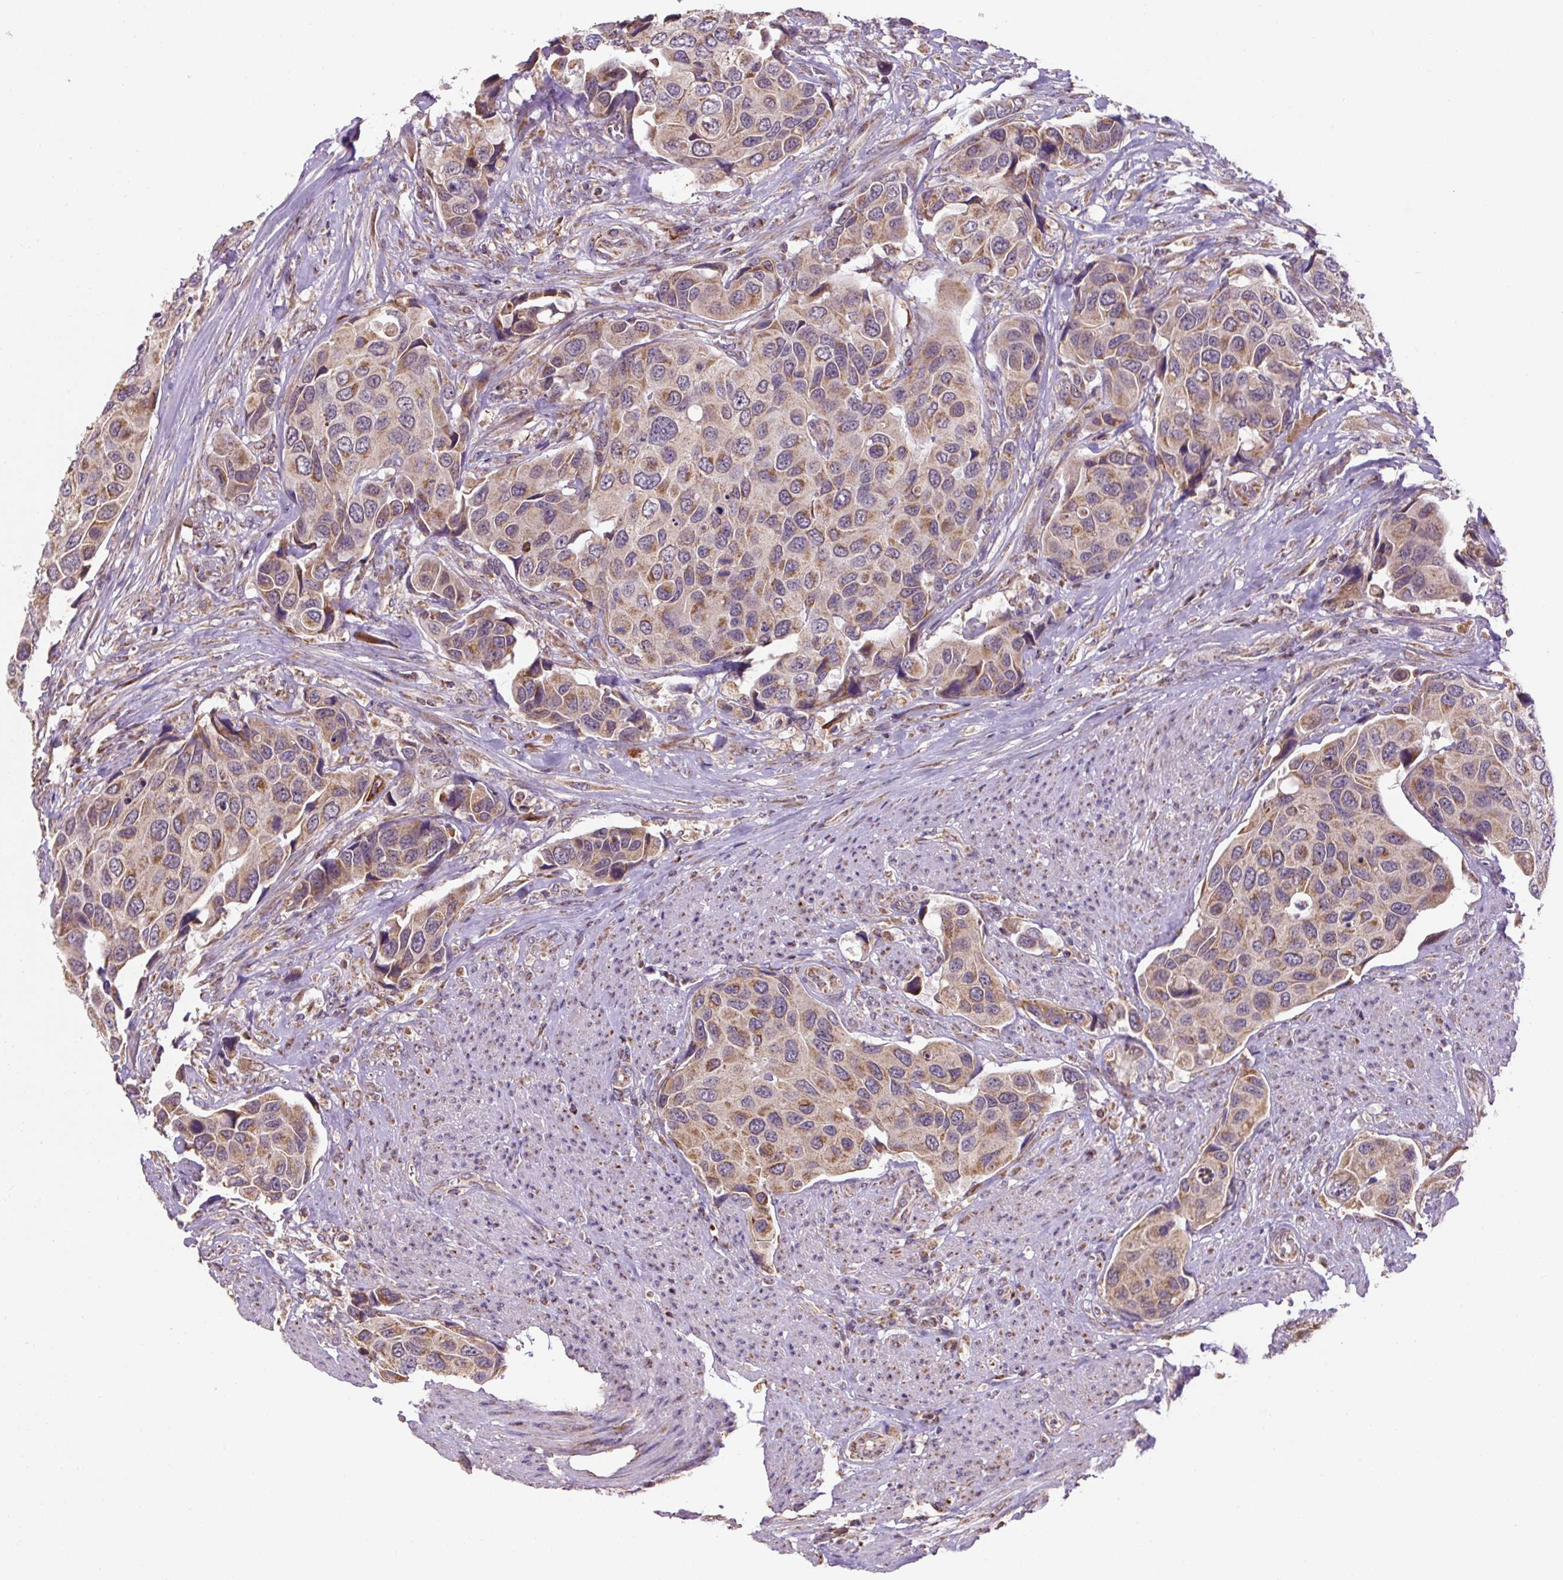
{"staining": {"intensity": "moderate", "quantity": ">75%", "location": "cytoplasmic/membranous"}, "tissue": "urothelial cancer", "cell_type": "Tumor cells", "image_type": "cancer", "snomed": [{"axis": "morphology", "description": "Urothelial carcinoma, High grade"}, {"axis": "topography", "description": "Urinary bladder"}], "caption": "Moderate cytoplasmic/membranous positivity for a protein is identified in about >75% of tumor cells of high-grade urothelial carcinoma using immunohistochemistry (IHC).", "gene": "MFSD9", "patient": {"sex": "male", "age": 74}}